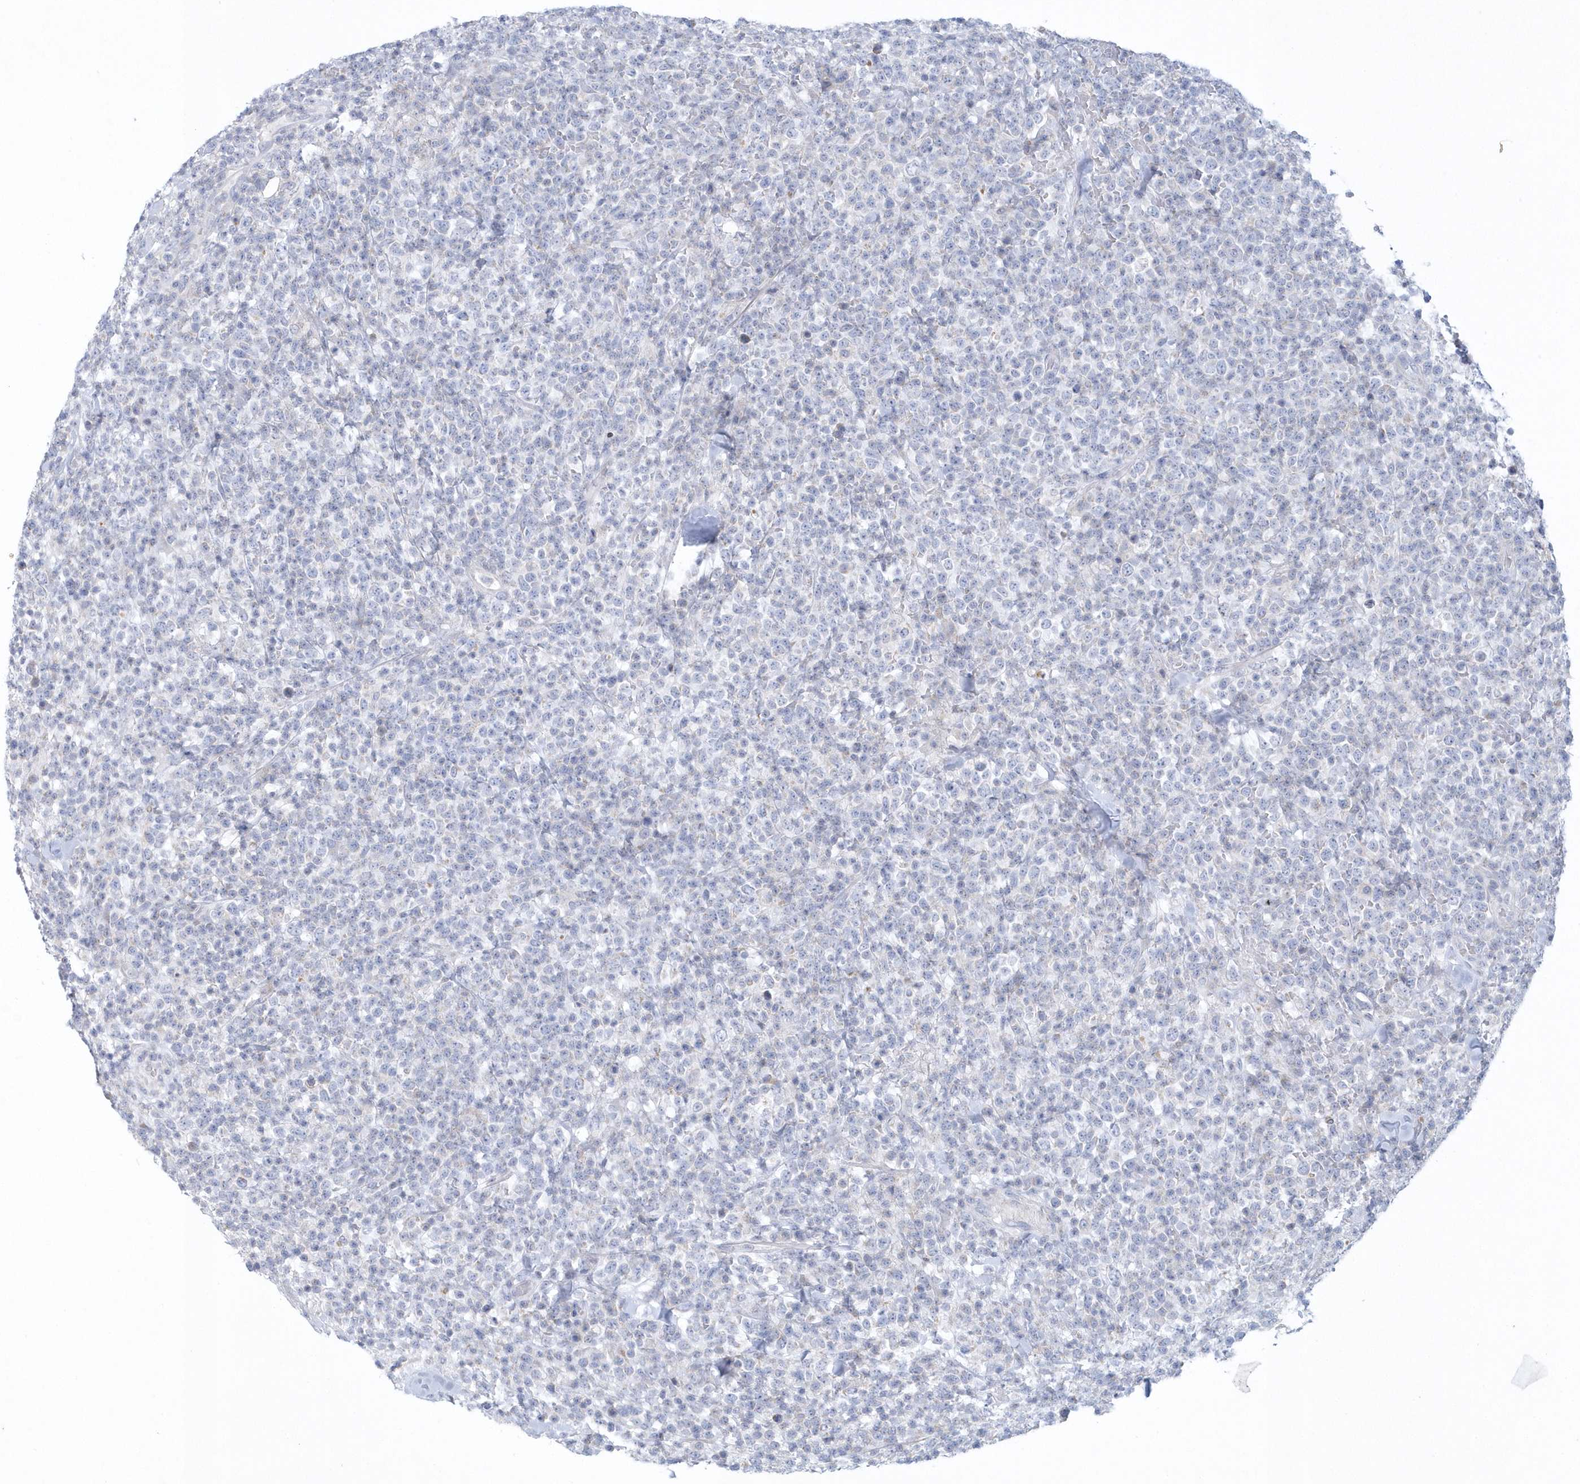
{"staining": {"intensity": "negative", "quantity": "none", "location": "none"}, "tissue": "lymphoma", "cell_type": "Tumor cells", "image_type": "cancer", "snomed": [{"axis": "morphology", "description": "Malignant lymphoma, non-Hodgkin's type, High grade"}, {"axis": "topography", "description": "Colon"}], "caption": "DAB immunohistochemical staining of malignant lymphoma, non-Hodgkin's type (high-grade) shows no significant staining in tumor cells.", "gene": "NIPAL1", "patient": {"sex": "female", "age": 53}}